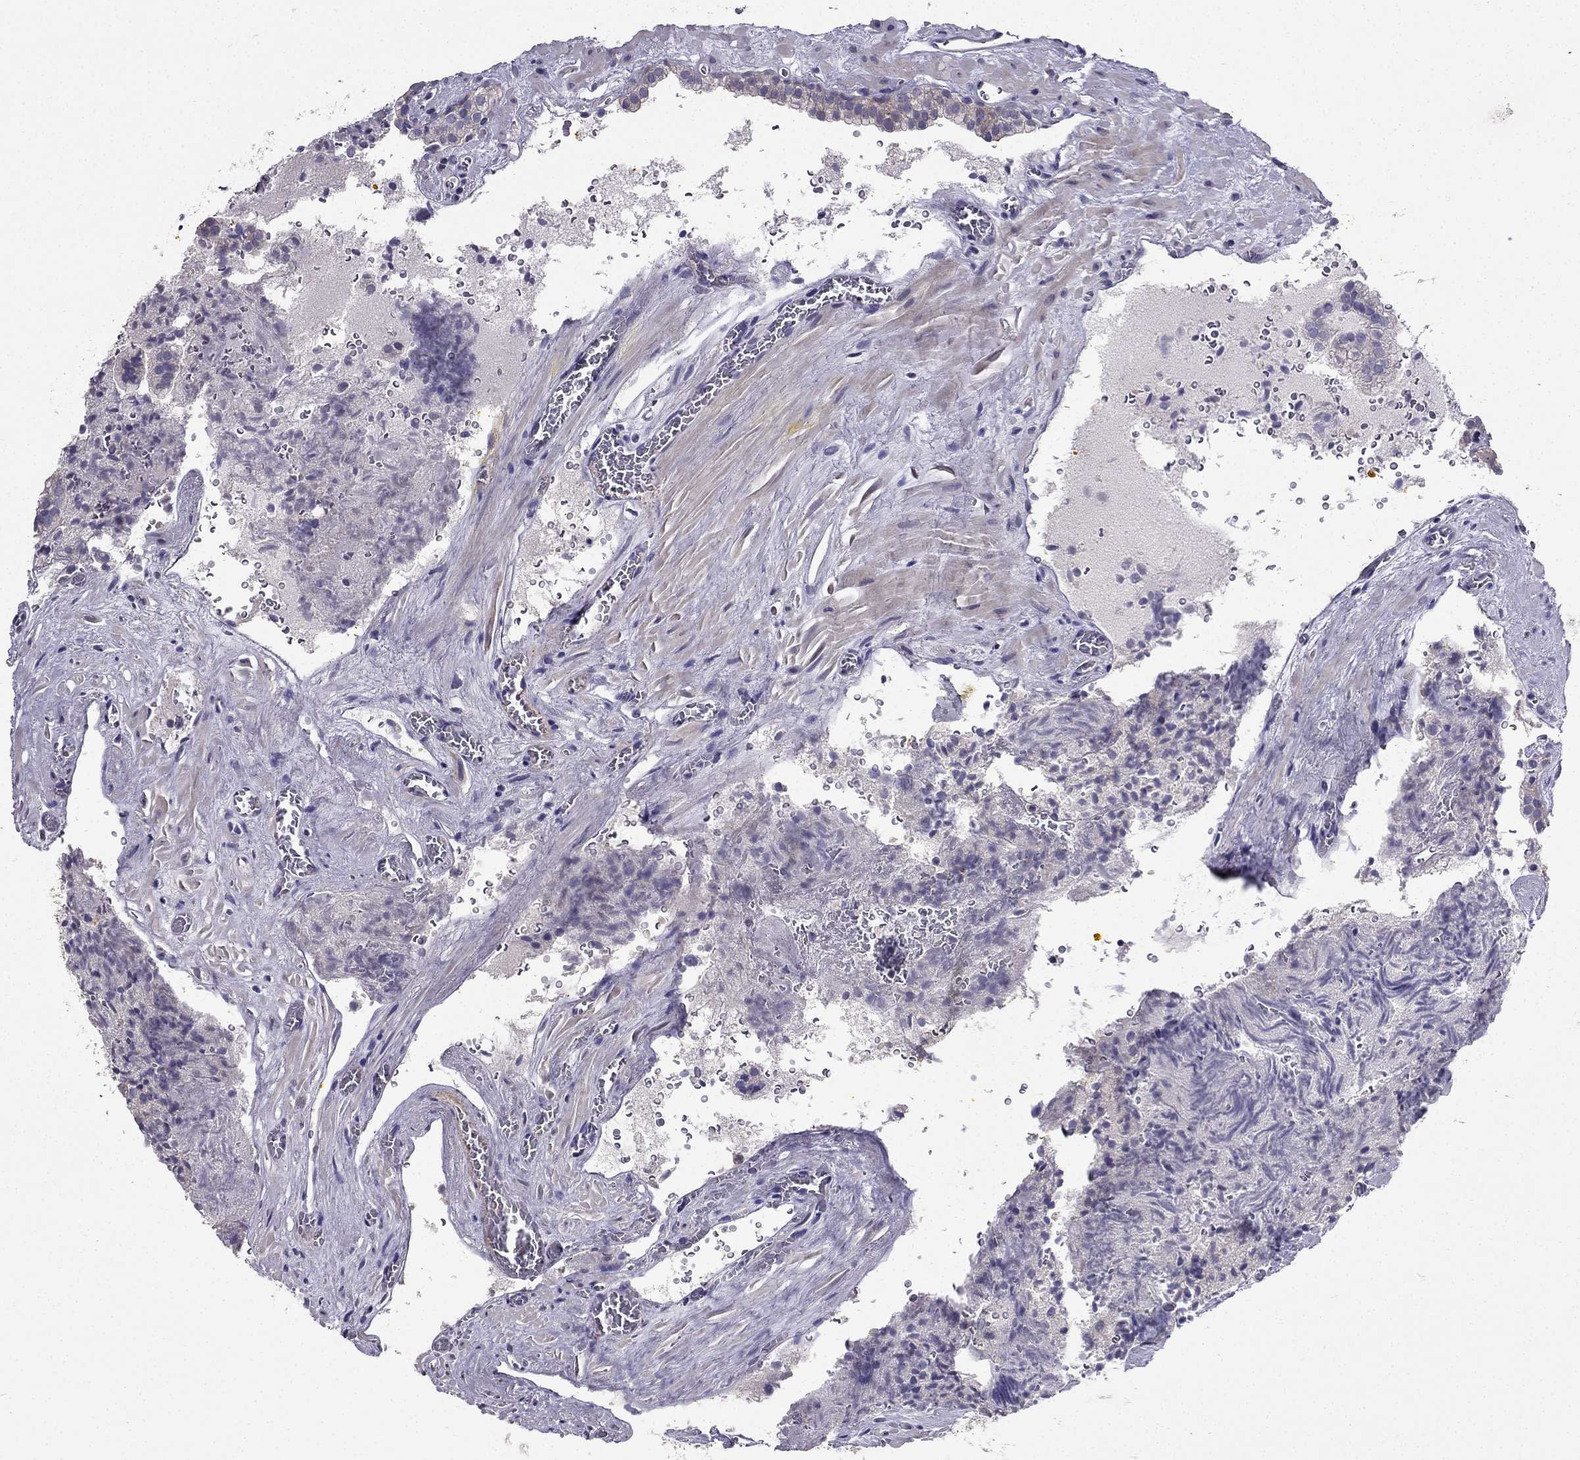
{"staining": {"intensity": "negative", "quantity": "none", "location": "none"}, "tissue": "prostate cancer", "cell_type": "Tumor cells", "image_type": "cancer", "snomed": [{"axis": "morphology", "description": "Adenocarcinoma, NOS"}, {"axis": "topography", "description": "Prostate"}], "caption": "Immunohistochemistry (IHC) of human adenocarcinoma (prostate) demonstrates no expression in tumor cells.", "gene": "AS3MT", "patient": {"sex": "male", "age": 66}}